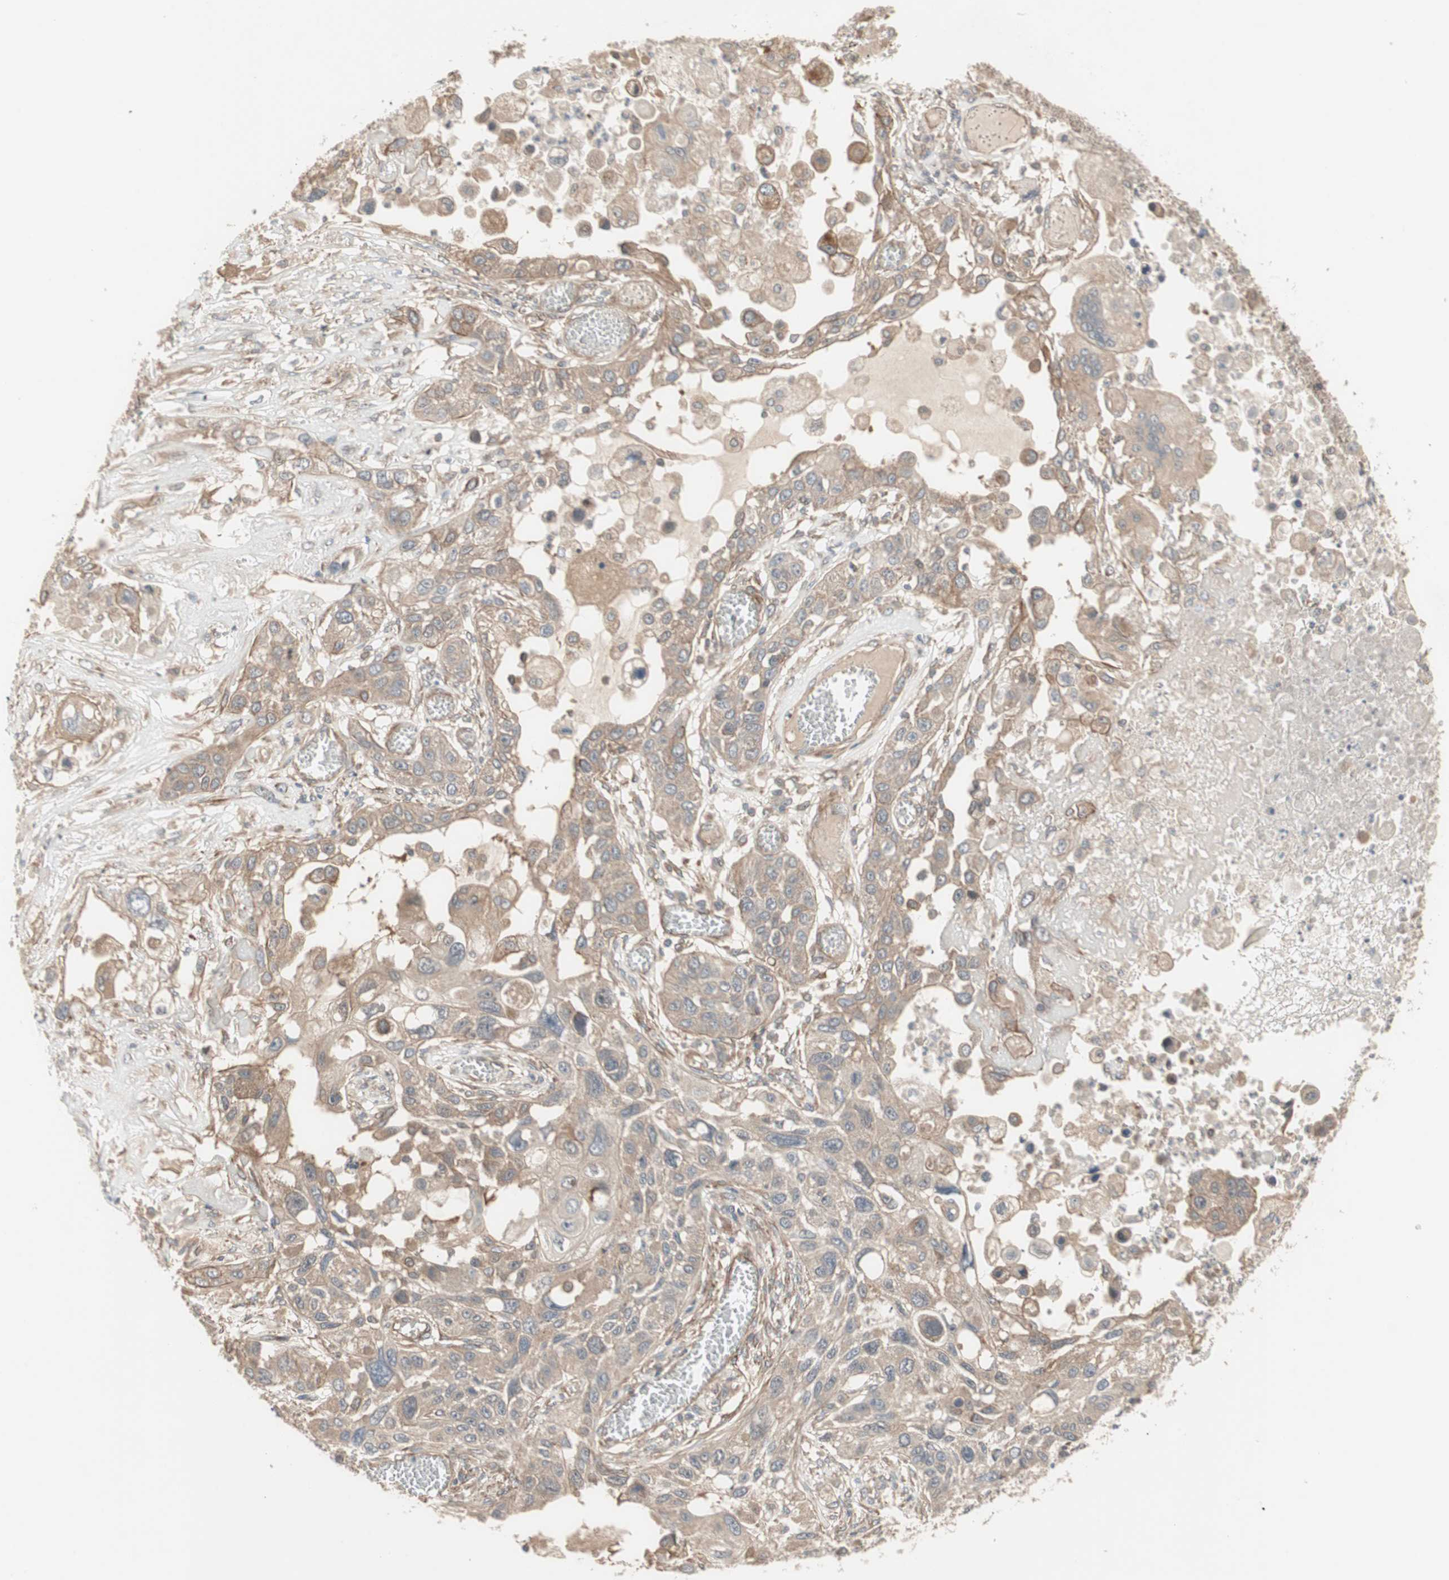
{"staining": {"intensity": "weak", "quantity": ">75%", "location": "cytoplasmic/membranous"}, "tissue": "lung cancer", "cell_type": "Tumor cells", "image_type": "cancer", "snomed": [{"axis": "morphology", "description": "Squamous cell carcinoma, NOS"}, {"axis": "topography", "description": "Lung"}], "caption": "This is an image of immunohistochemistry staining of lung cancer (squamous cell carcinoma), which shows weak positivity in the cytoplasmic/membranous of tumor cells.", "gene": "PFDN1", "patient": {"sex": "male", "age": 71}}